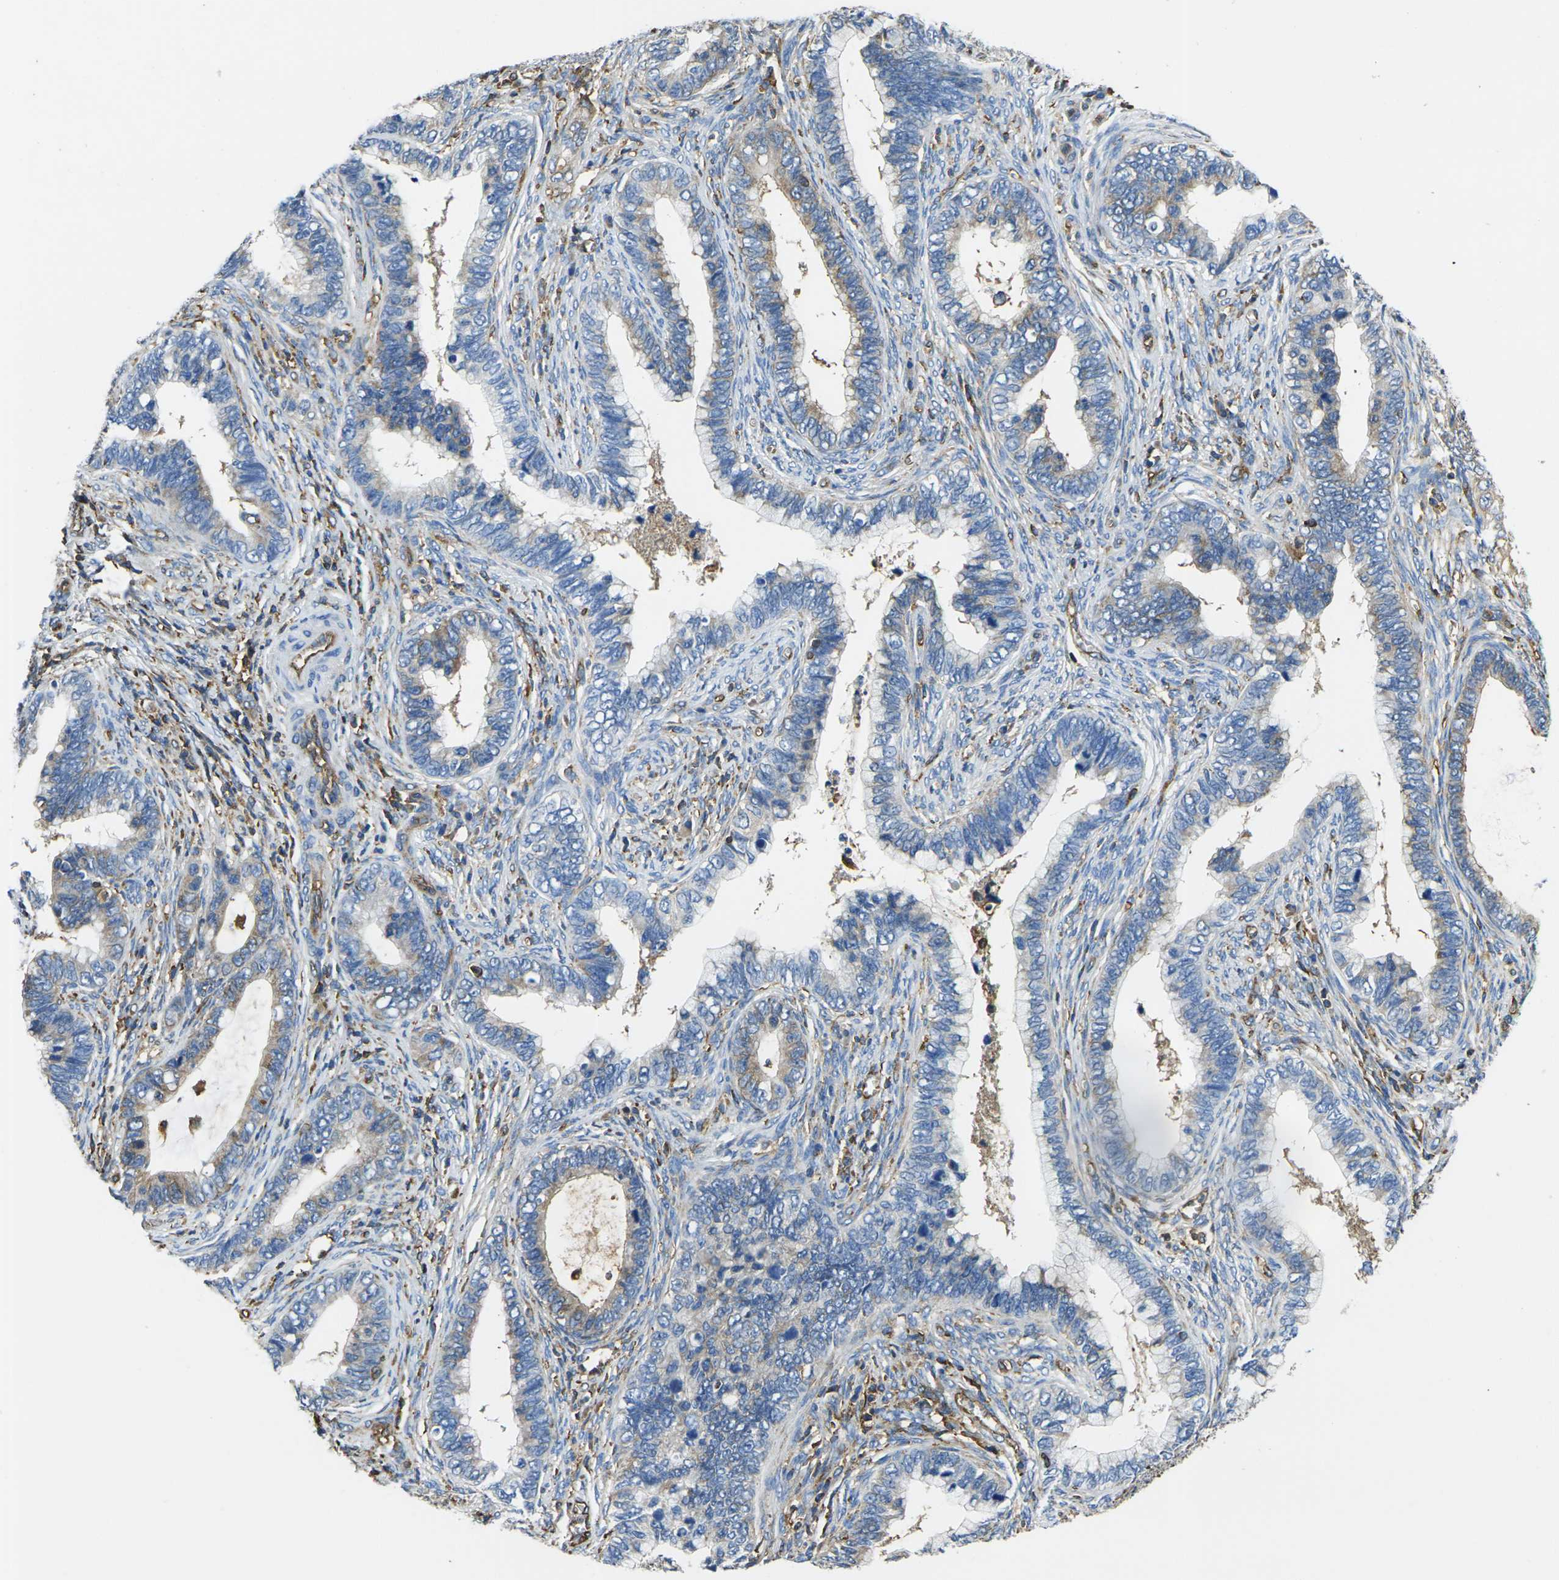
{"staining": {"intensity": "weak", "quantity": "25%-75%", "location": "cytoplasmic/membranous"}, "tissue": "cervical cancer", "cell_type": "Tumor cells", "image_type": "cancer", "snomed": [{"axis": "morphology", "description": "Adenocarcinoma, NOS"}, {"axis": "topography", "description": "Cervix"}], "caption": "Cervical cancer (adenocarcinoma) stained with immunohistochemistry shows weak cytoplasmic/membranous staining in about 25%-75% of tumor cells.", "gene": "FAM110D", "patient": {"sex": "female", "age": 44}}